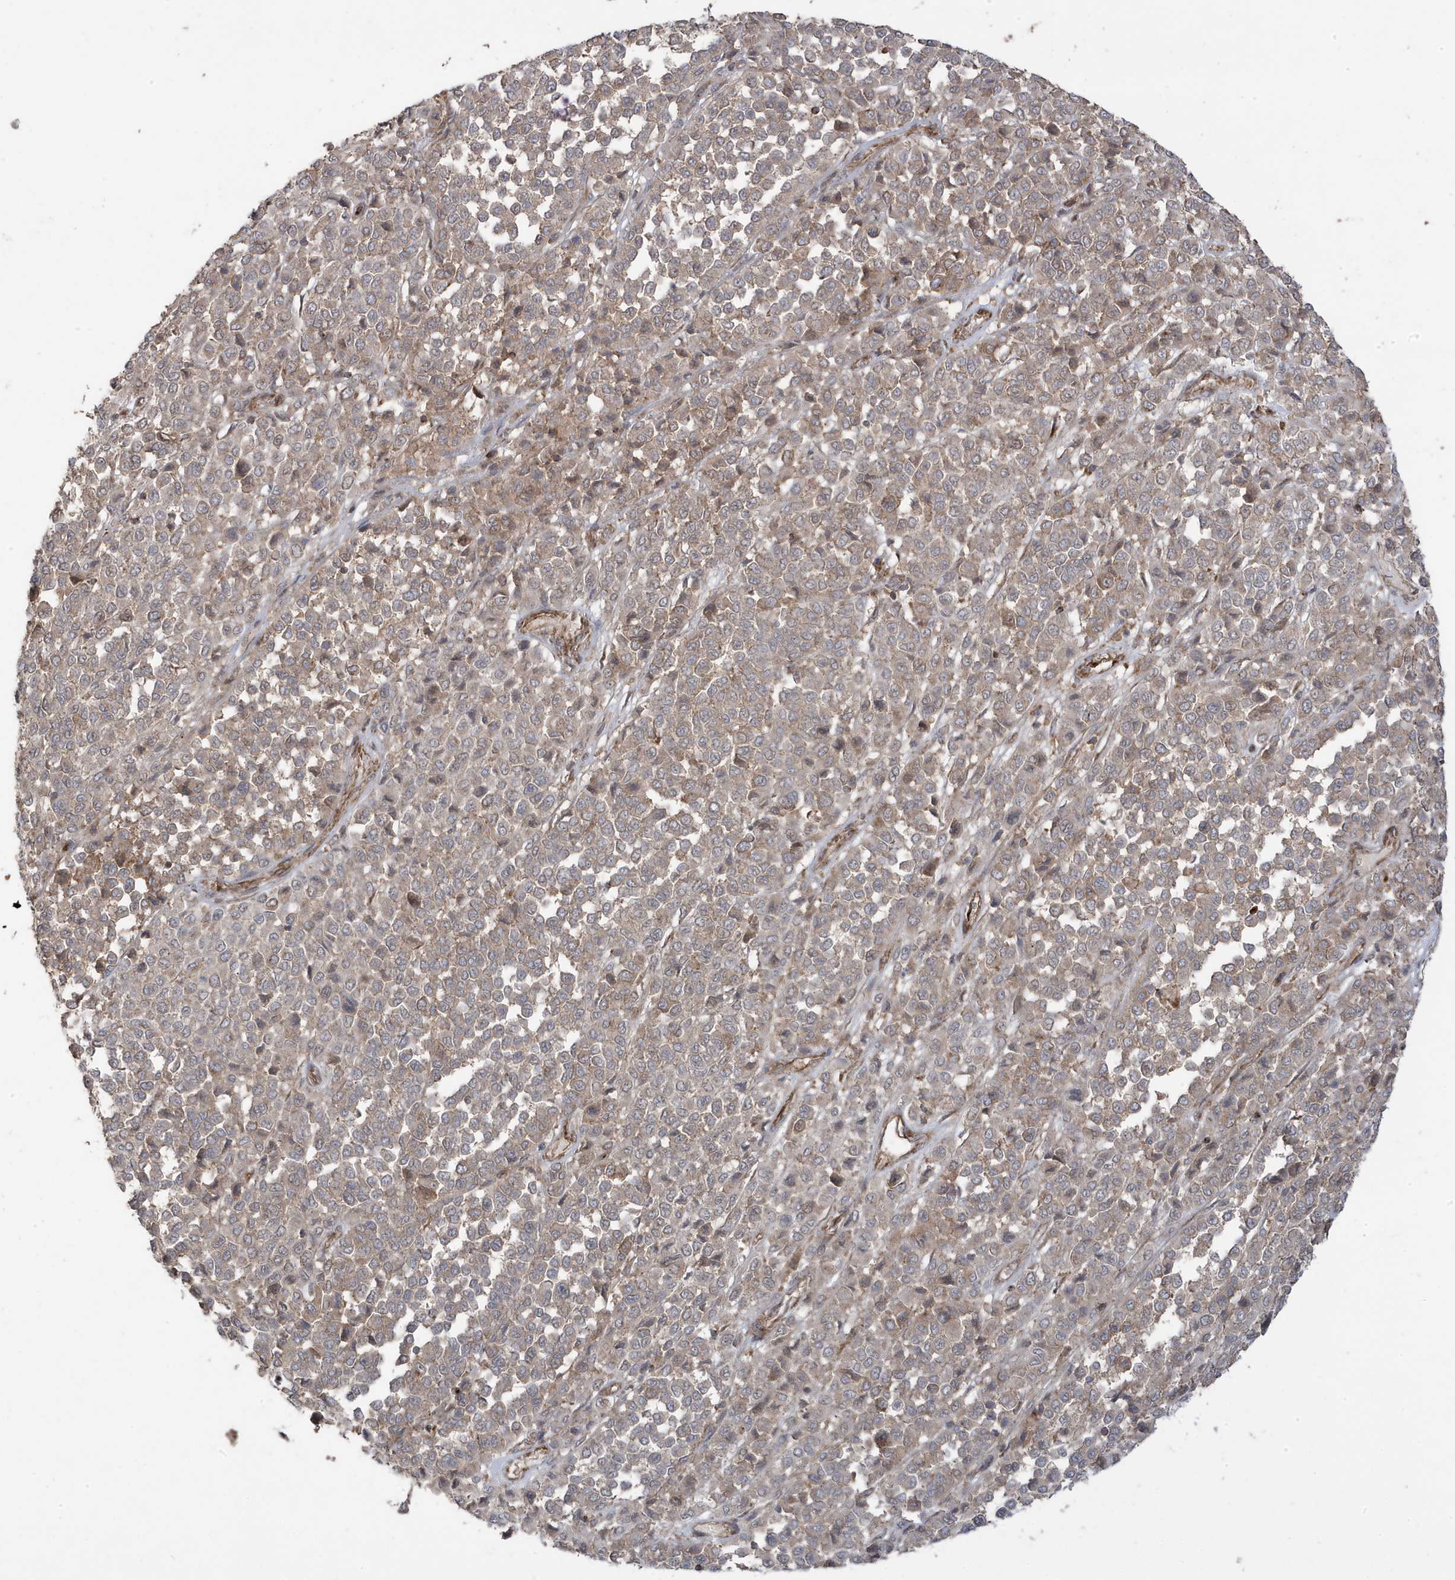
{"staining": {"intensity": "weak", "quantity": "<25%", "location": "nuclear"}, "tissue": "melanoma", "cell_type": "Tumor cells", "image_type": "cancer", "snomed": [{"axis": "morphology", "description": "Malignant melanoma, Metastatic site"}, {"axis": "topography", "description": "Pancreas"}], "caption": "The micrograph demonstrates no staining of tumor cells in malignant melanoma (metastatic site).", "gene": "CETN3", "patient": {"sex": "female", "age": 30}}